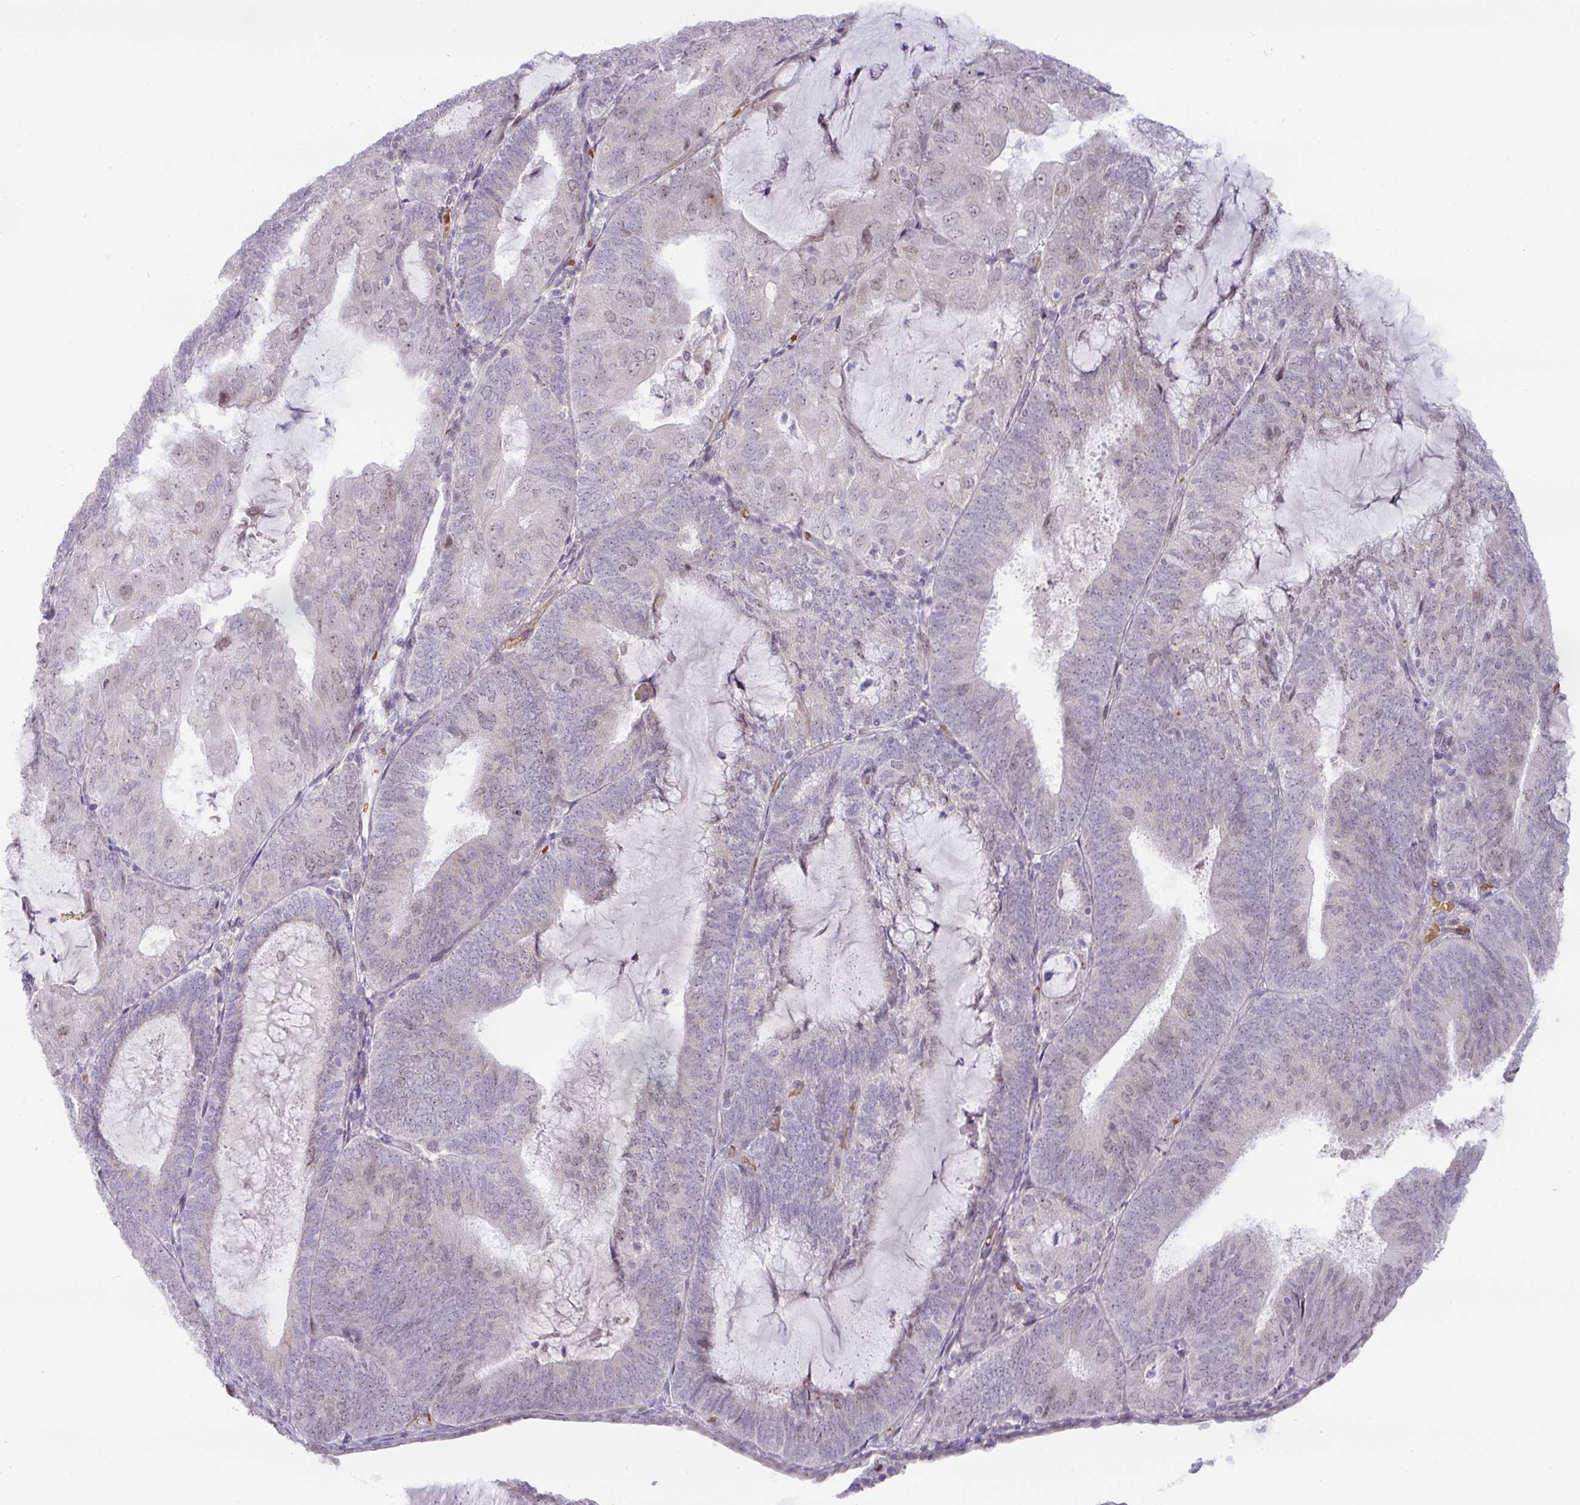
{"staining": {"intensity": "weak", "quantity": "<25%", "location": "nuclear"}, "tissue": "endometrial cancer", "cell_type": "Tumor cells", "image_type": "cancer", "snomed": [{"axis": "morphology", "description": "Adenocarcinoma, NOS"}, {"axis": "topography", "description": "Endometrium"}], "caption": "Immunohistochemistry (IHC) photomicrograph of neoplastic tissue: human adenocarcinoma (endometrial) stained with DAB (3,3'-diaminobenzidine) demonstrates no significant protein expression in tumor cells.", "gene": "PARP2", "patient": {"sex": "female", "age": 81}}